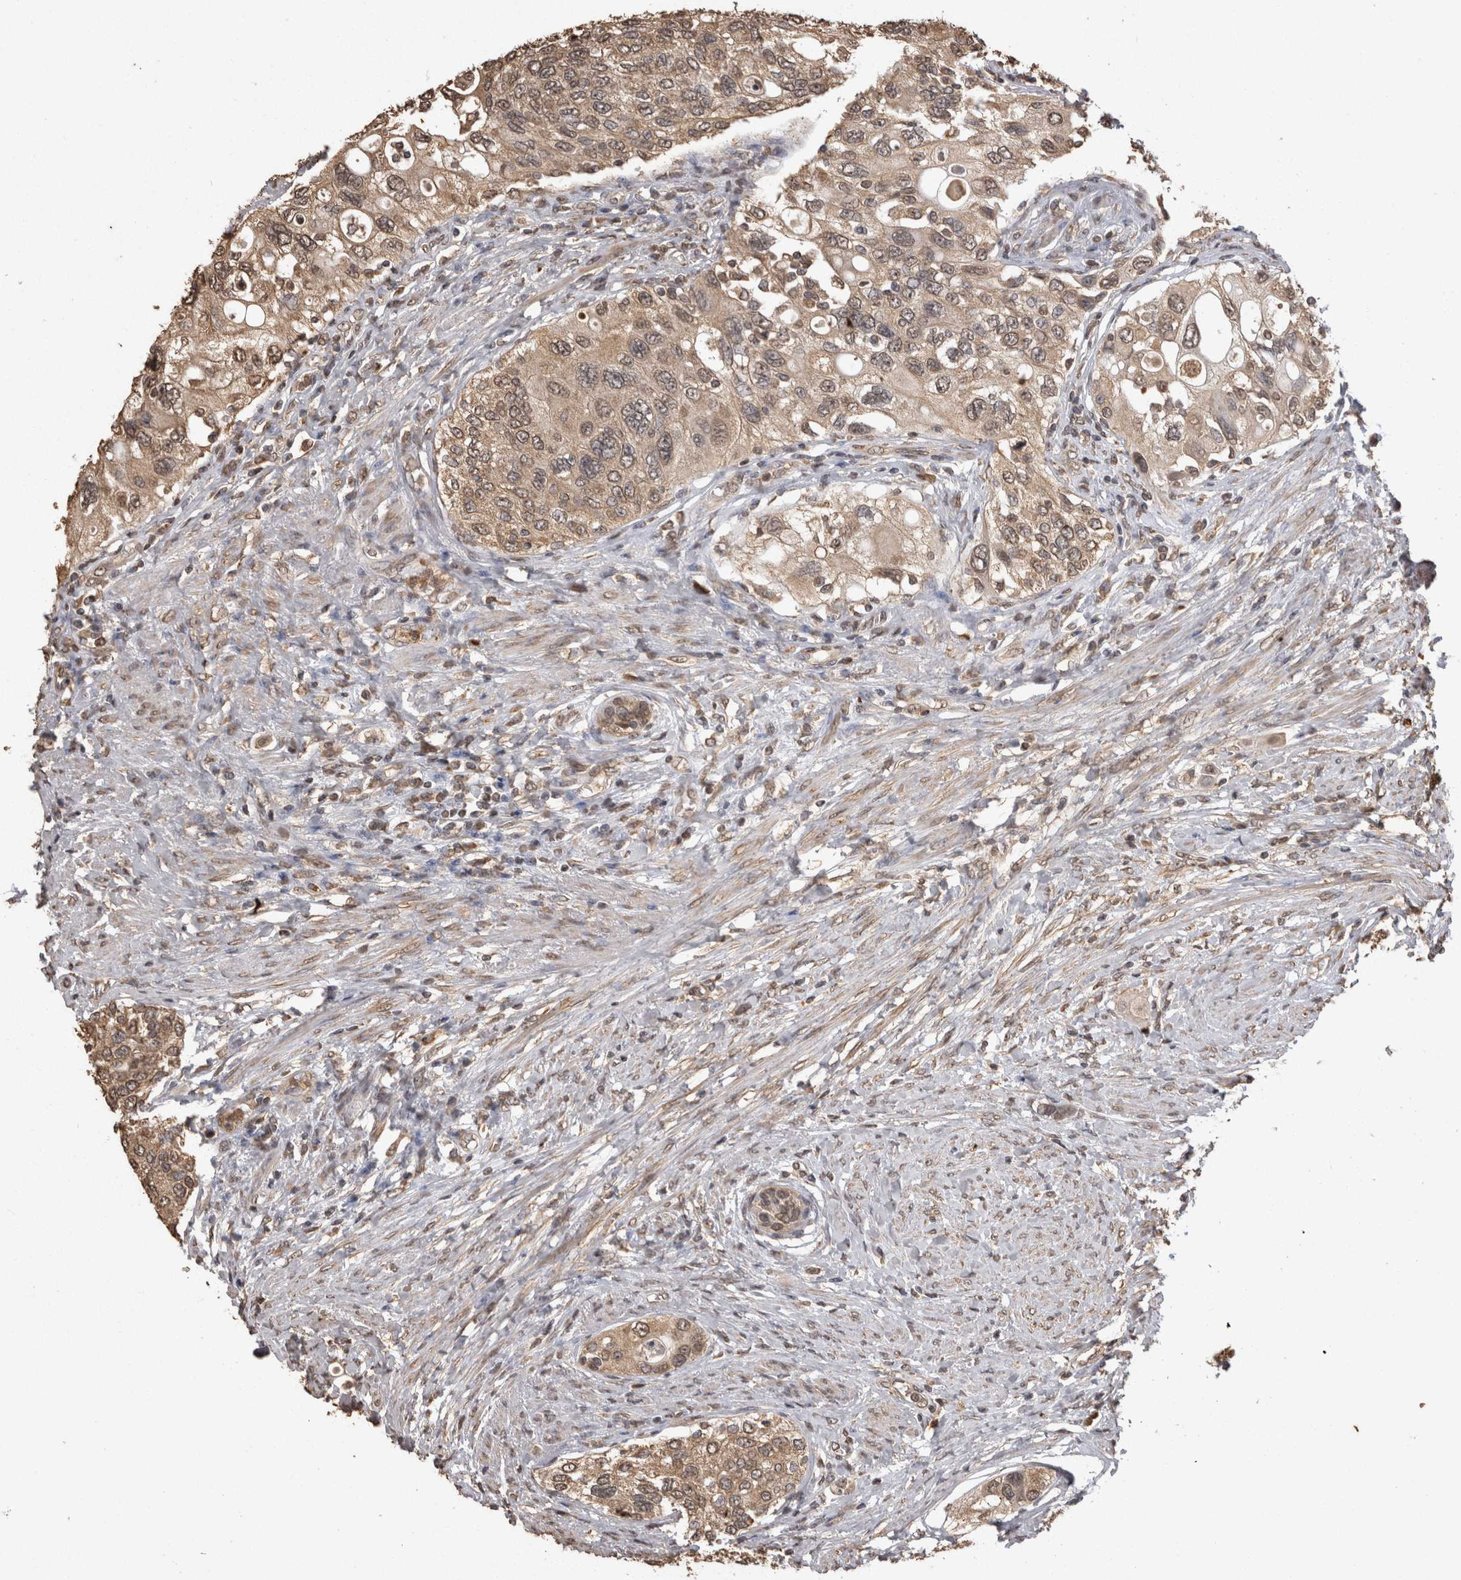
{"staining": {"intensity": "moderate", "quantity": ">75%", "location": "cytoplasmic/membranous"}, "tissue": "urothelial cancer", "cell_type": "Tumor cells", "image_type": "cancer", "snomed": [{"axis": "morphology", "description": "Urothelial carcinoma, High grade"}, {"axis": "topography", "description": "Urinary bladder"}], "caption": "Protein staining of urothelial cancer tissue shows moderate cytoplasmic/membranous expression in approximately >75% of tumor cells.", "gene": "SOCS5", "patient": {"sex": "female", "age": 56}}